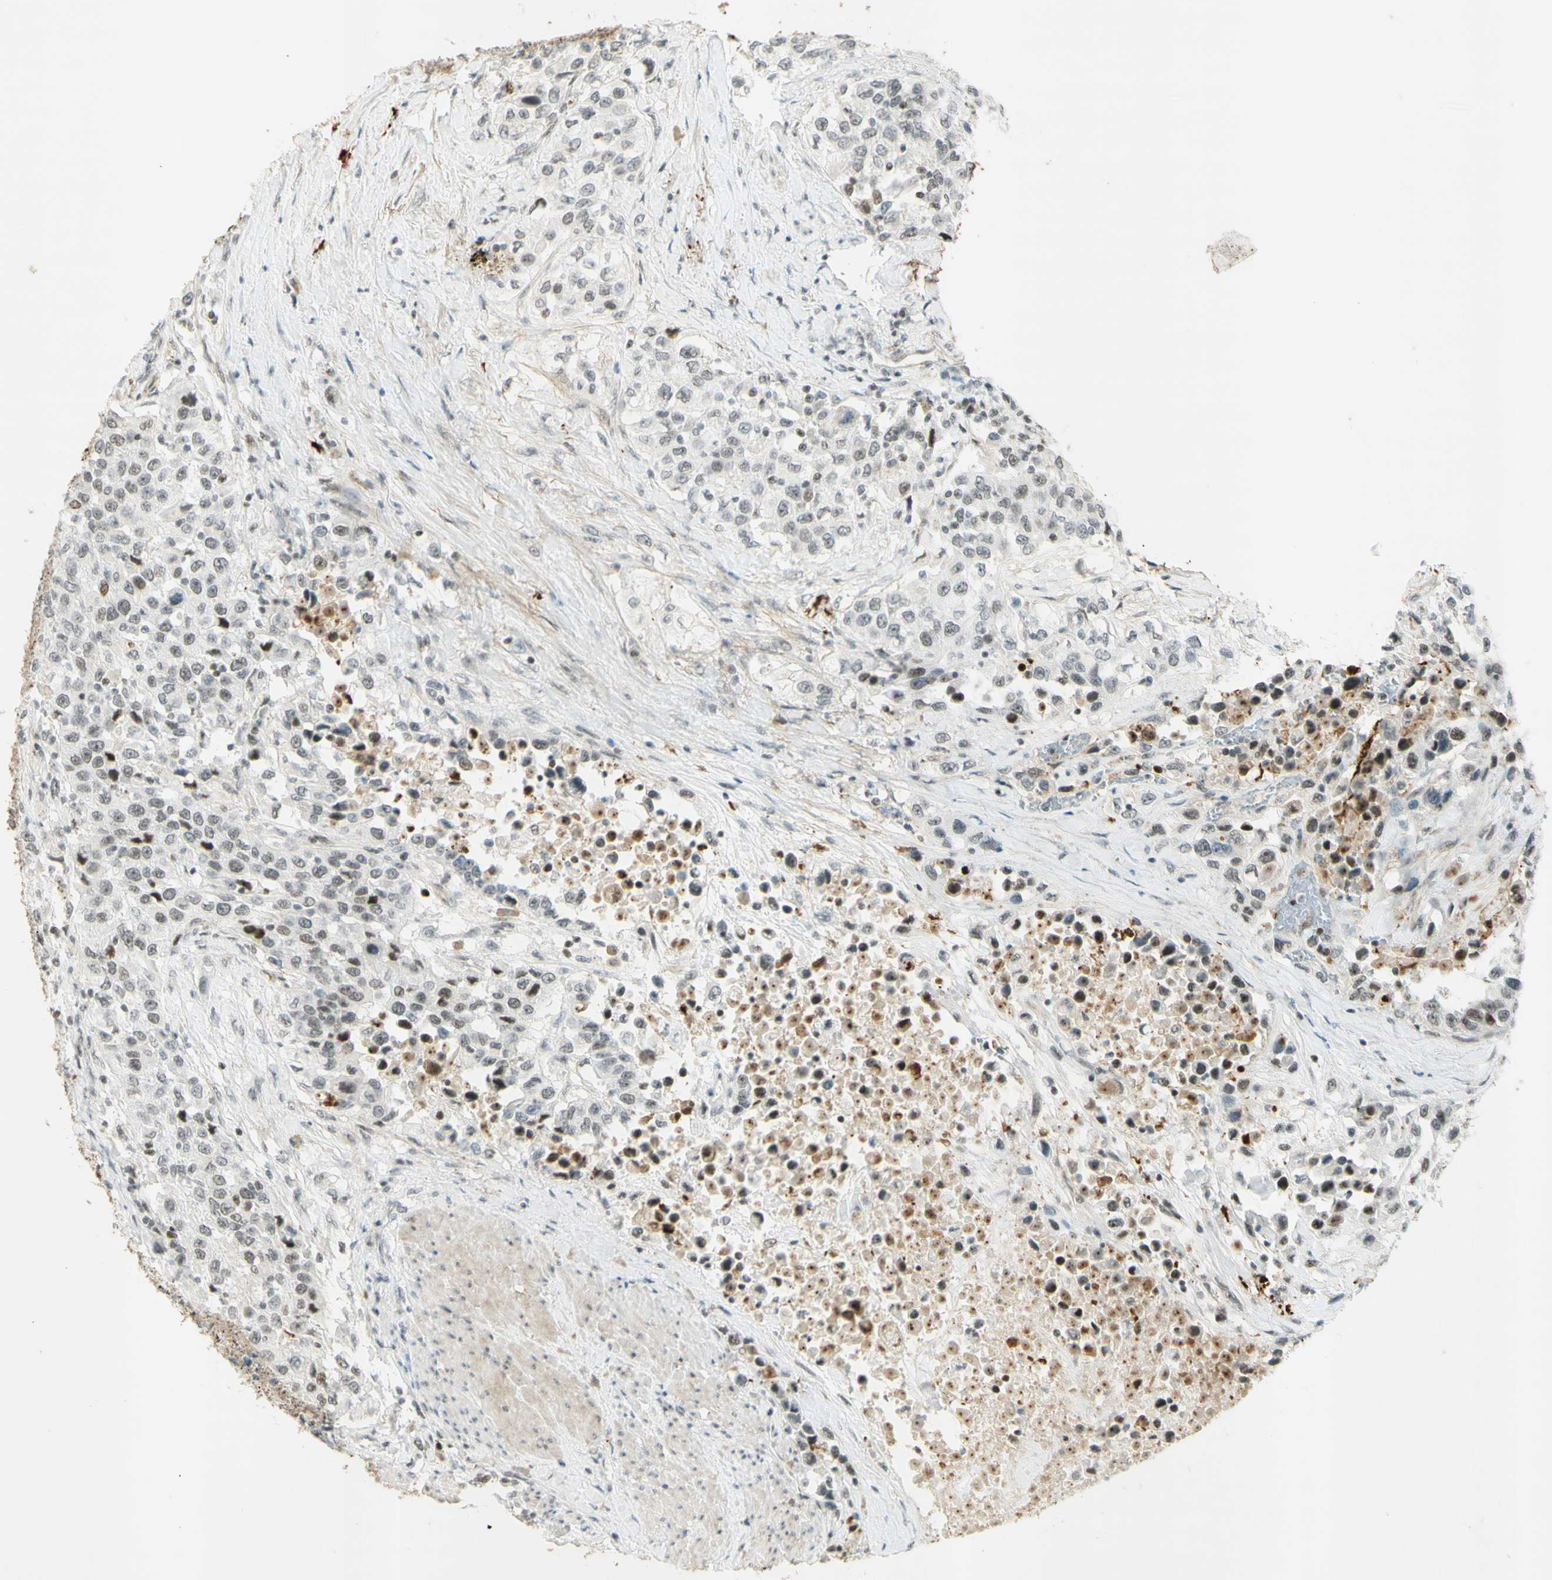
{"staining": {"intensity": "moderate", "quantity": "<25%", "location": "nuclear"}, "tissue": "urothelial cancer", "cell_type": "Tumor cells", "image_type": "cancer", "snomed": [{"axis": "morphology", "description": "Urothelial carcinoma, High grade"}, {"axis": "topography", "description": "Urinary bladder"}], "caption": "Immunohistochemistry (IHC) histopathology image of neoplastic tissue: urothelial cancer stained using immunohistochemistry (IHC) shows low levels of moderate protein expression localized specifically in the nuclear of tumor cells, appearing as a nuclear brown color.", "gene": "IRF1", "patient": {"sex": "female", "age": 80}}